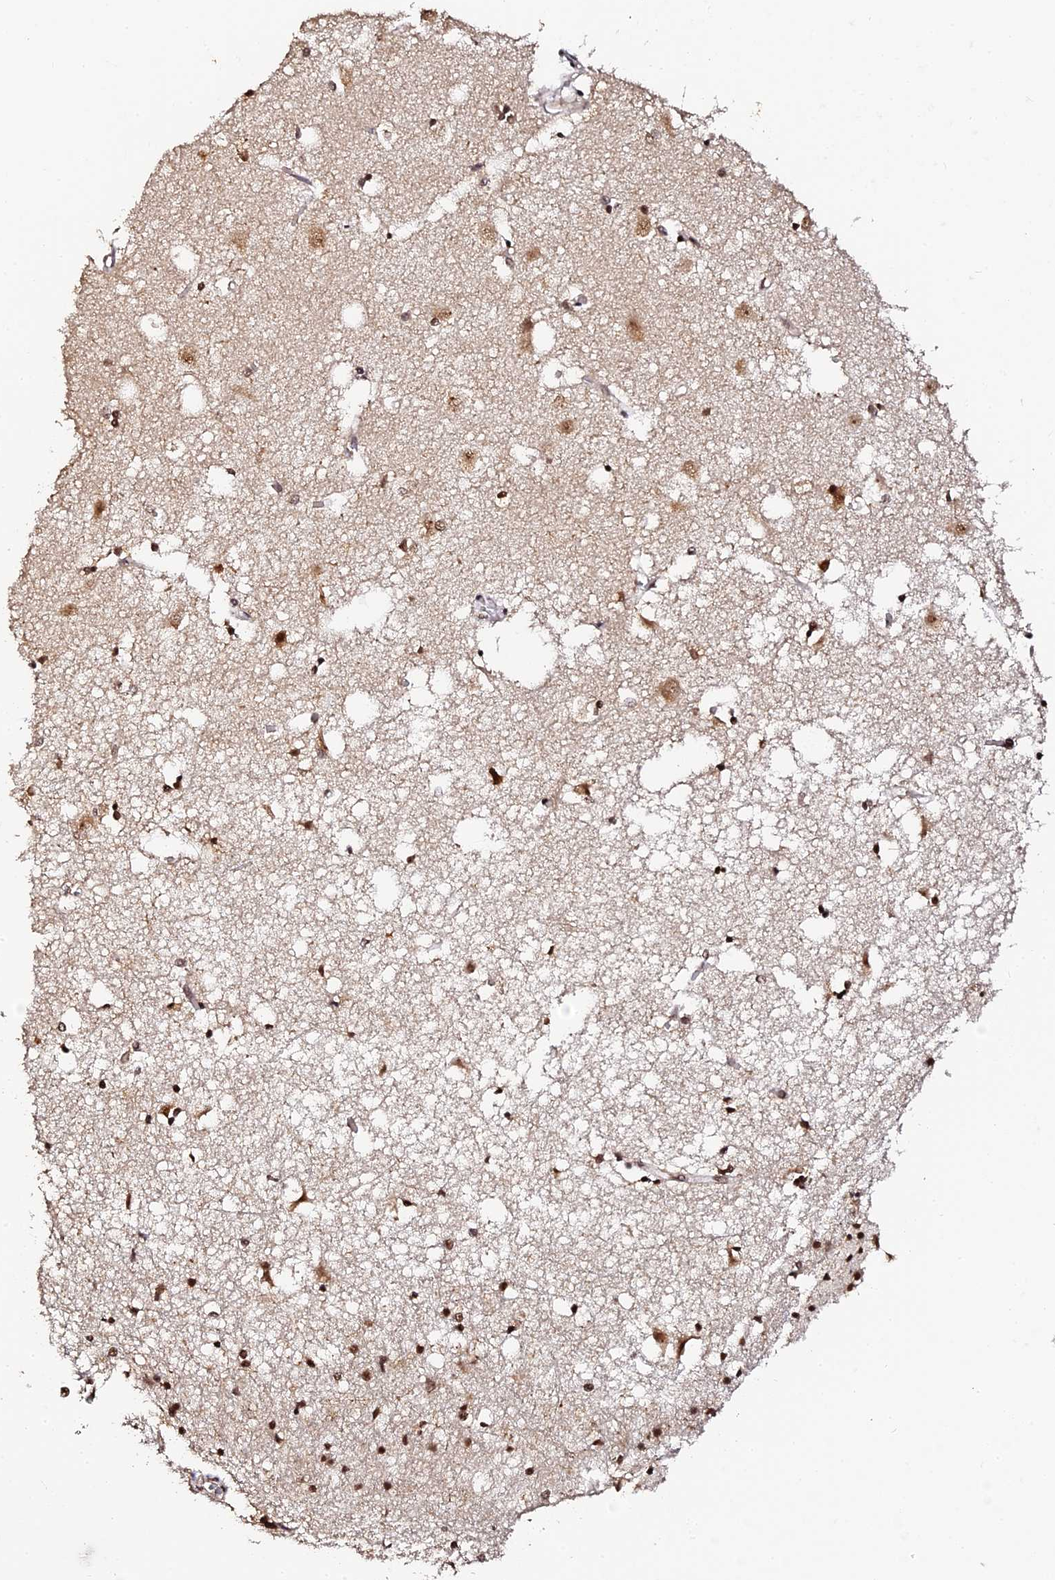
{"staining": {"intensity": "moderate", "quantity": ">75%", "location": "nuclear"}, "tissue": "caudate", "cell_type": "Glial cells", "image_type": "normal", "snomed": [{"axis": "morphology", "description": "Normal tissue, NOS"}, {"axis": "topography", "description": "Lateral ventricle wall"}], "caption": "This is an image of immunohistochemistry (IHC) staining of unremarkable caudate, which shows moderate staining in the nuclear of glial cells.", "gene": "MCRS1", "patient": {"sex": "male", "age": 45}}